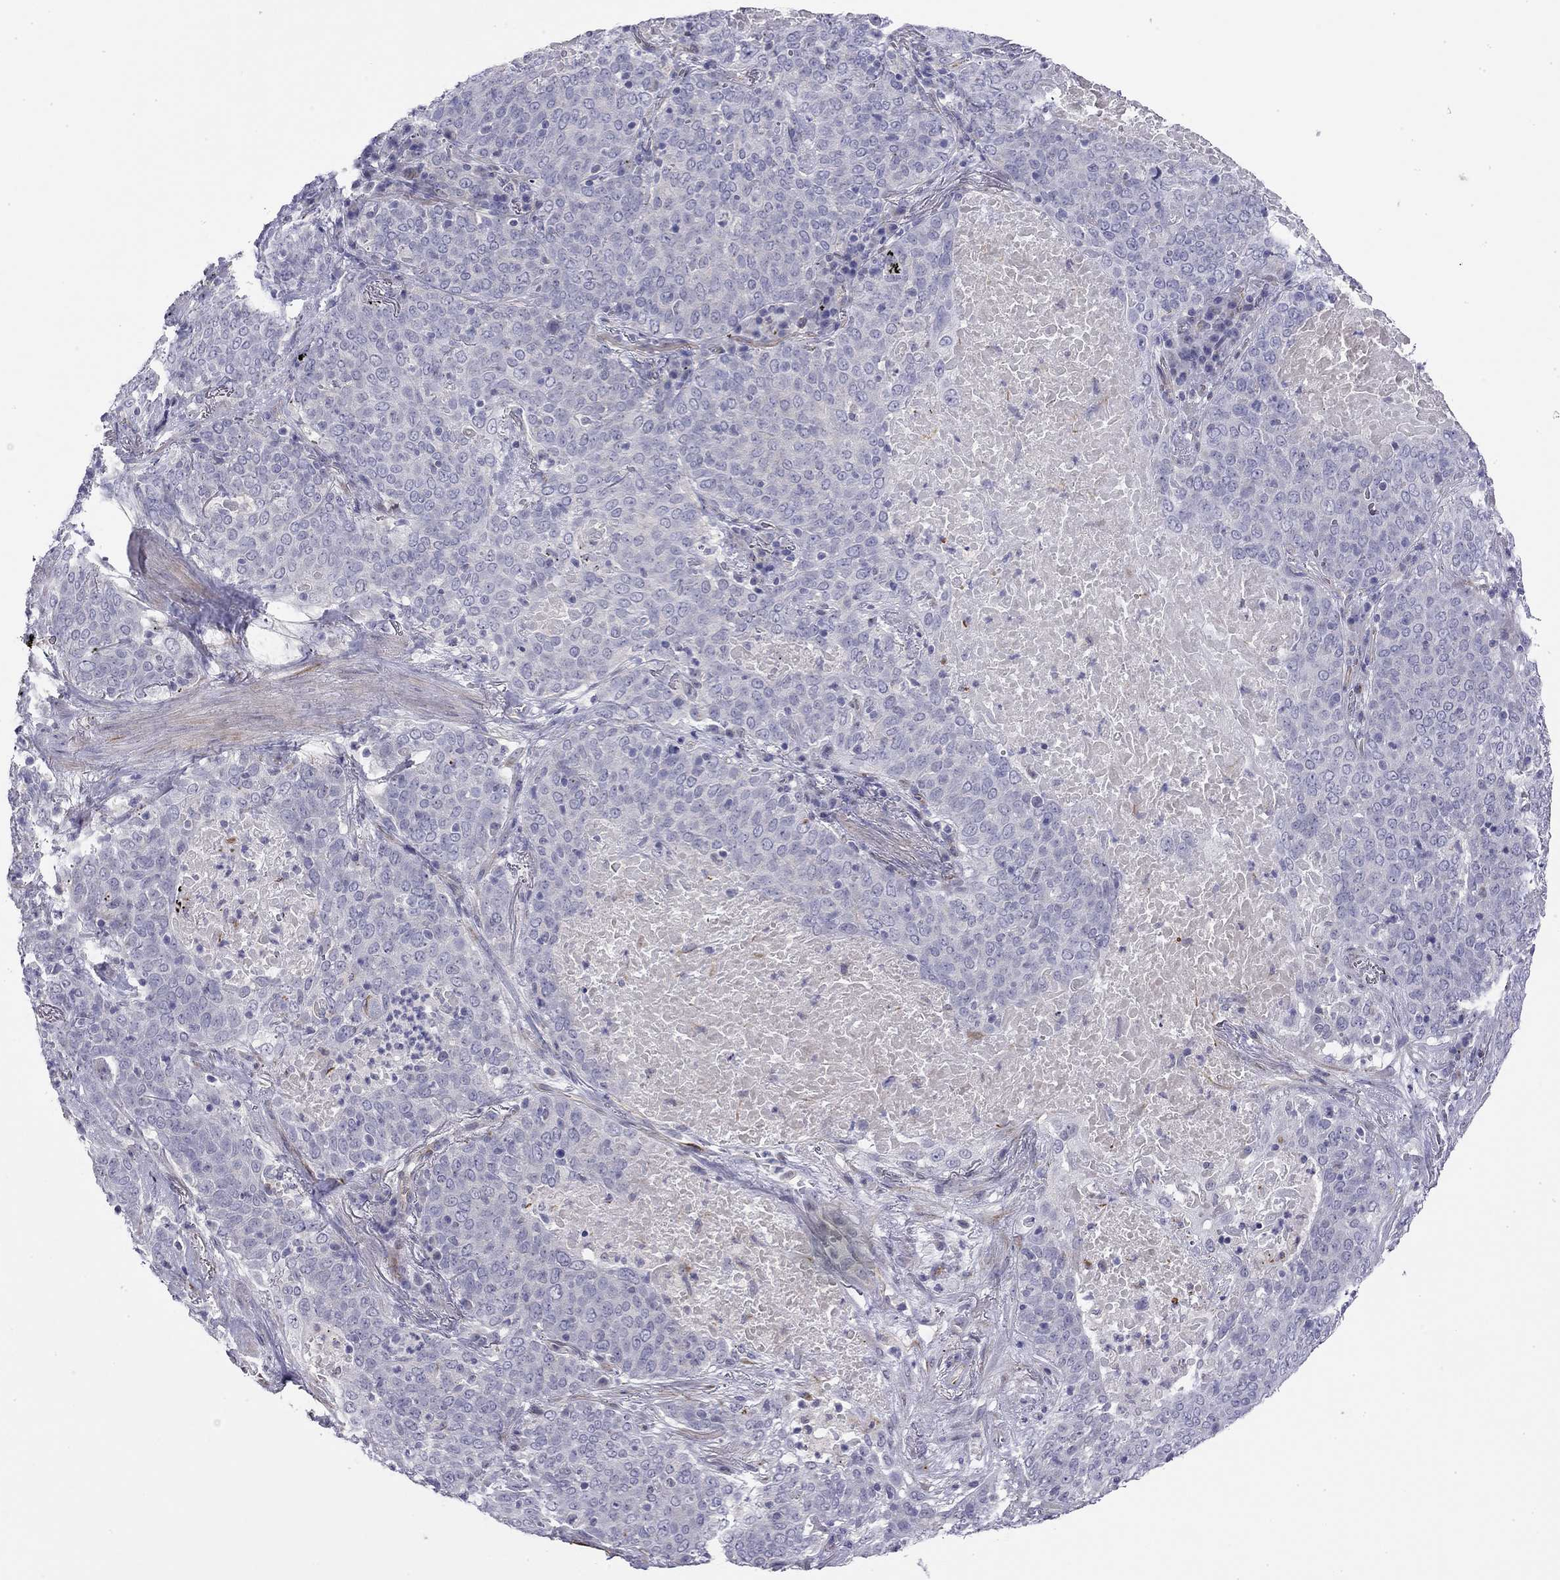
{"staining": {"intensity": "negative", "quantity": "none", "location": "none"}, "tissue": "lung cancer", "cell_type": "Tumor cells", "image_type": "cancer", "snomed": [{"axis": "morphology", "description": "Squamous cell carcinoma, NOS"}, {"axis": "topography", "description": "Lung"}], "caption": "The histopathology image shows no staining of tumor cells in lung cancer. (DAB (3,3'-diaminobenzidine) immunohistochemistry with hematoxylin counter stain).", "gene": "RTL1", "patient": {"sex": "male", "age": 82}}